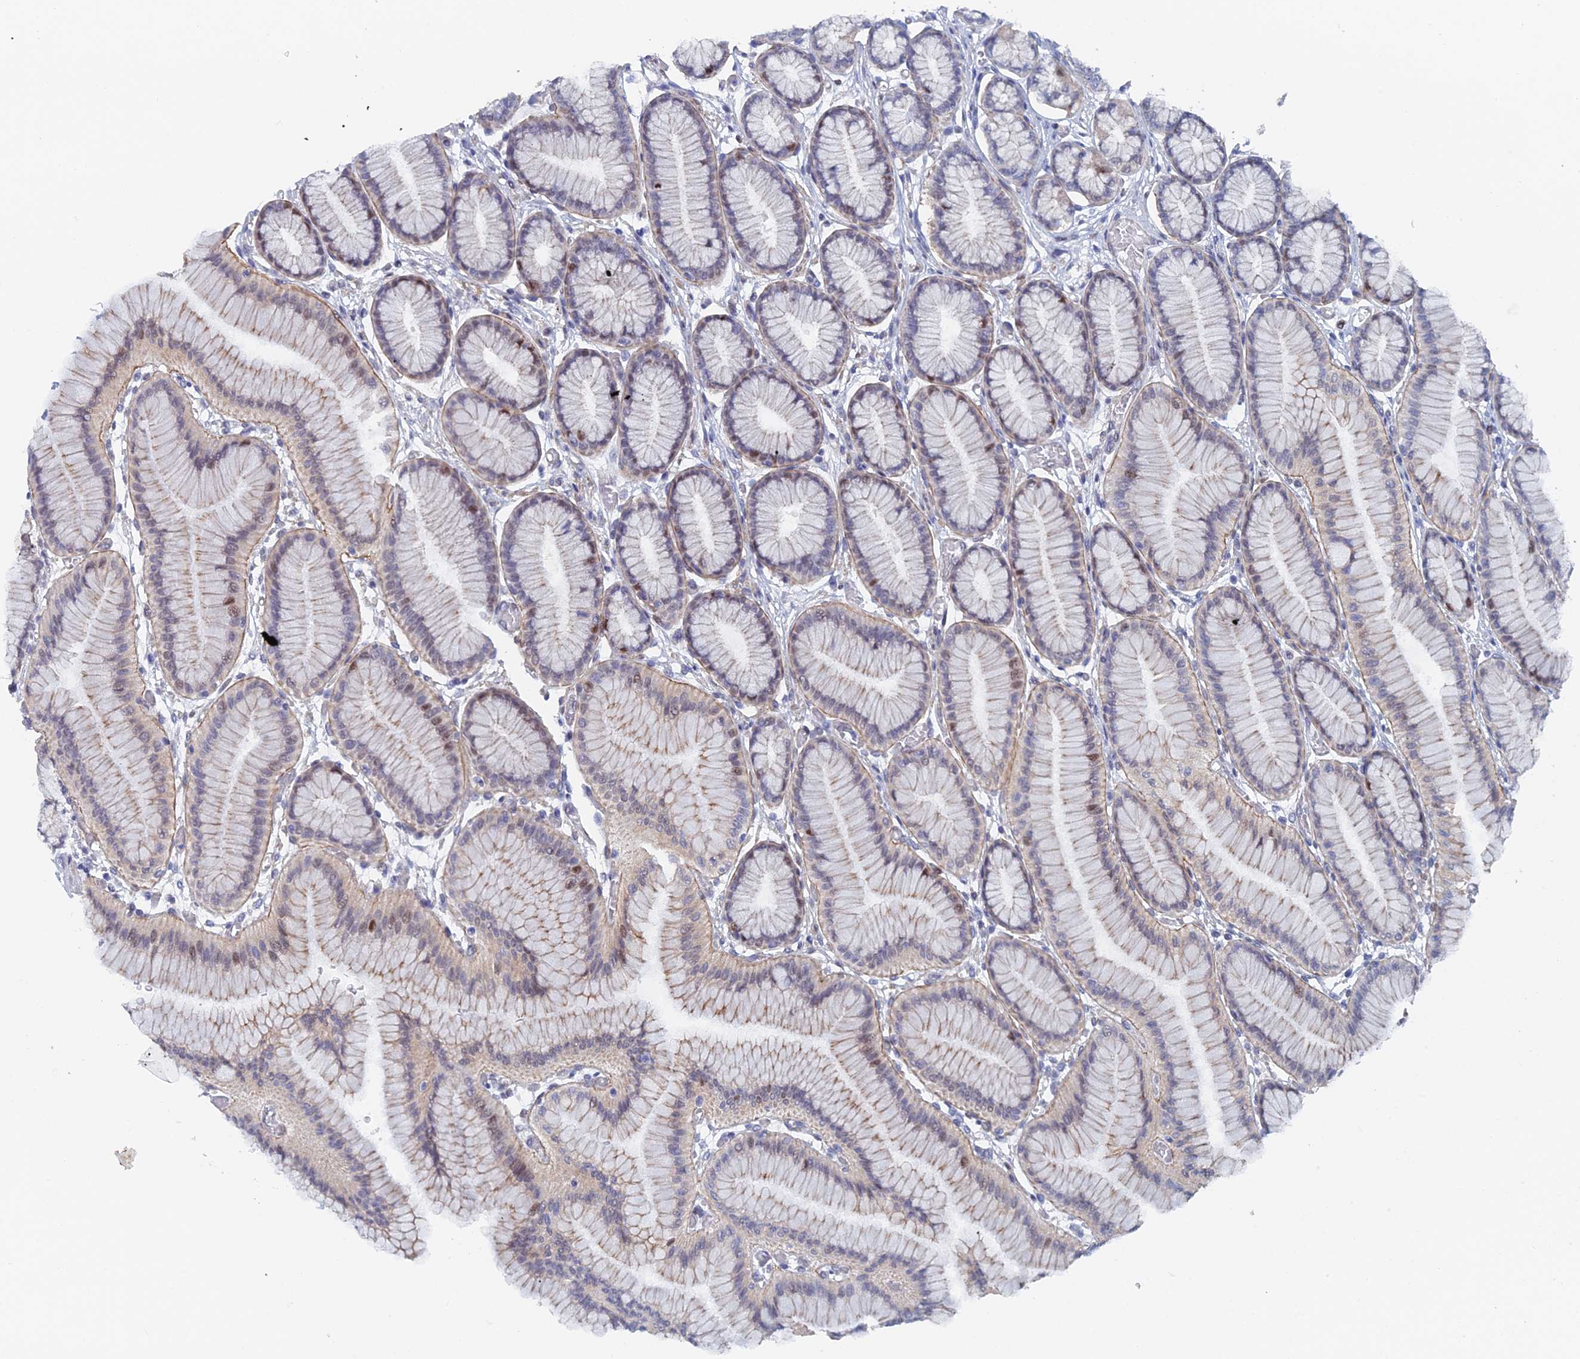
{"staining": {"intensity": "strong", "quantity": "<25%", "location": "nuclear"}, "tissue": "stomach", "cell_type": "Glandular cells", "image_type": "normal", "snomed": [{"axis": "morphology", "description": "Normal tissue, NOS"}, {"axis": "morphology", "description": "Adenocarcinoma, NOS"}, {"axis": "morphology", "description": "Adenocarcinoma, High grade"}, {"axis": "topography", "description": "Stomach, upper"}, {"axis": "topography", "description": "Stomach"}], "caption": "Glandular cells demonstrate medium levels of strong nuclear expression in approximately <25% of cells in benign stomach. (IHC, brightfield microscopy, high magnification).", "gene": "GMNC", "patient": {"sex": "female", "age": 65}}